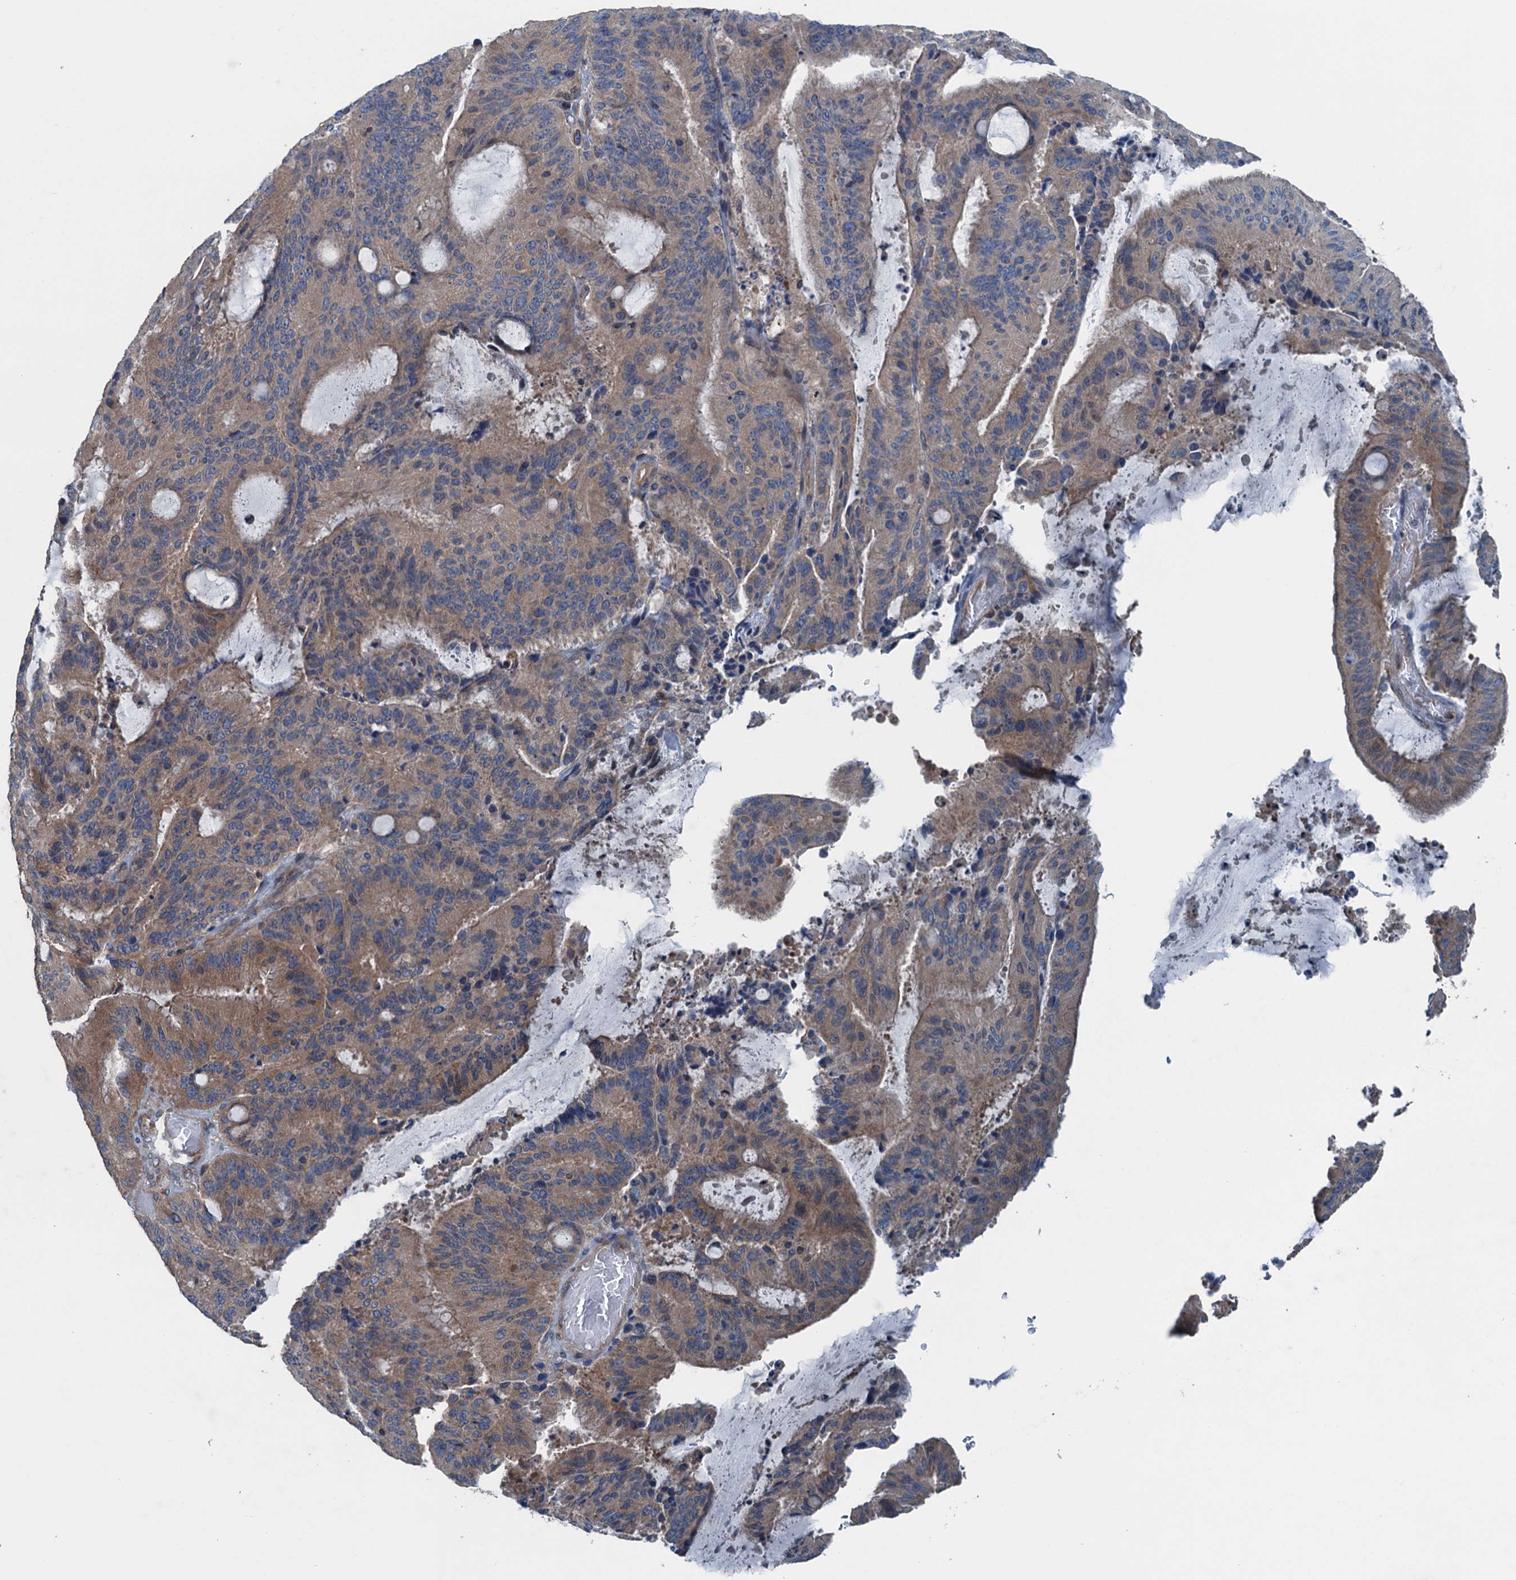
{"staining": {"intensity": "moderate", "quantity": ">75%", "location": "cytoplasmic/membranous"}, "tissue": "liver cancer", "cell_type": "Tumor cells", "image_type": "cancer", "snomed": [{"axis": "morphology", "description": "Normal tissue, NOS"}, {"axis": "morphology", "description": "Cholangiocarcinoma"}, {"axis": "topography", "description": "Liver"}, {"axis": "topography", "description": "Peripheral nerve tissue"}], "caption": "There is medium levels of moderate cytoplasmic/membranous expression in tumor cells of liver cancer, as demonstrated by immunohistochemical staining (brown color).", "gene": "TRAPPC8", "patient": {"sex": "female", "age": 73}}